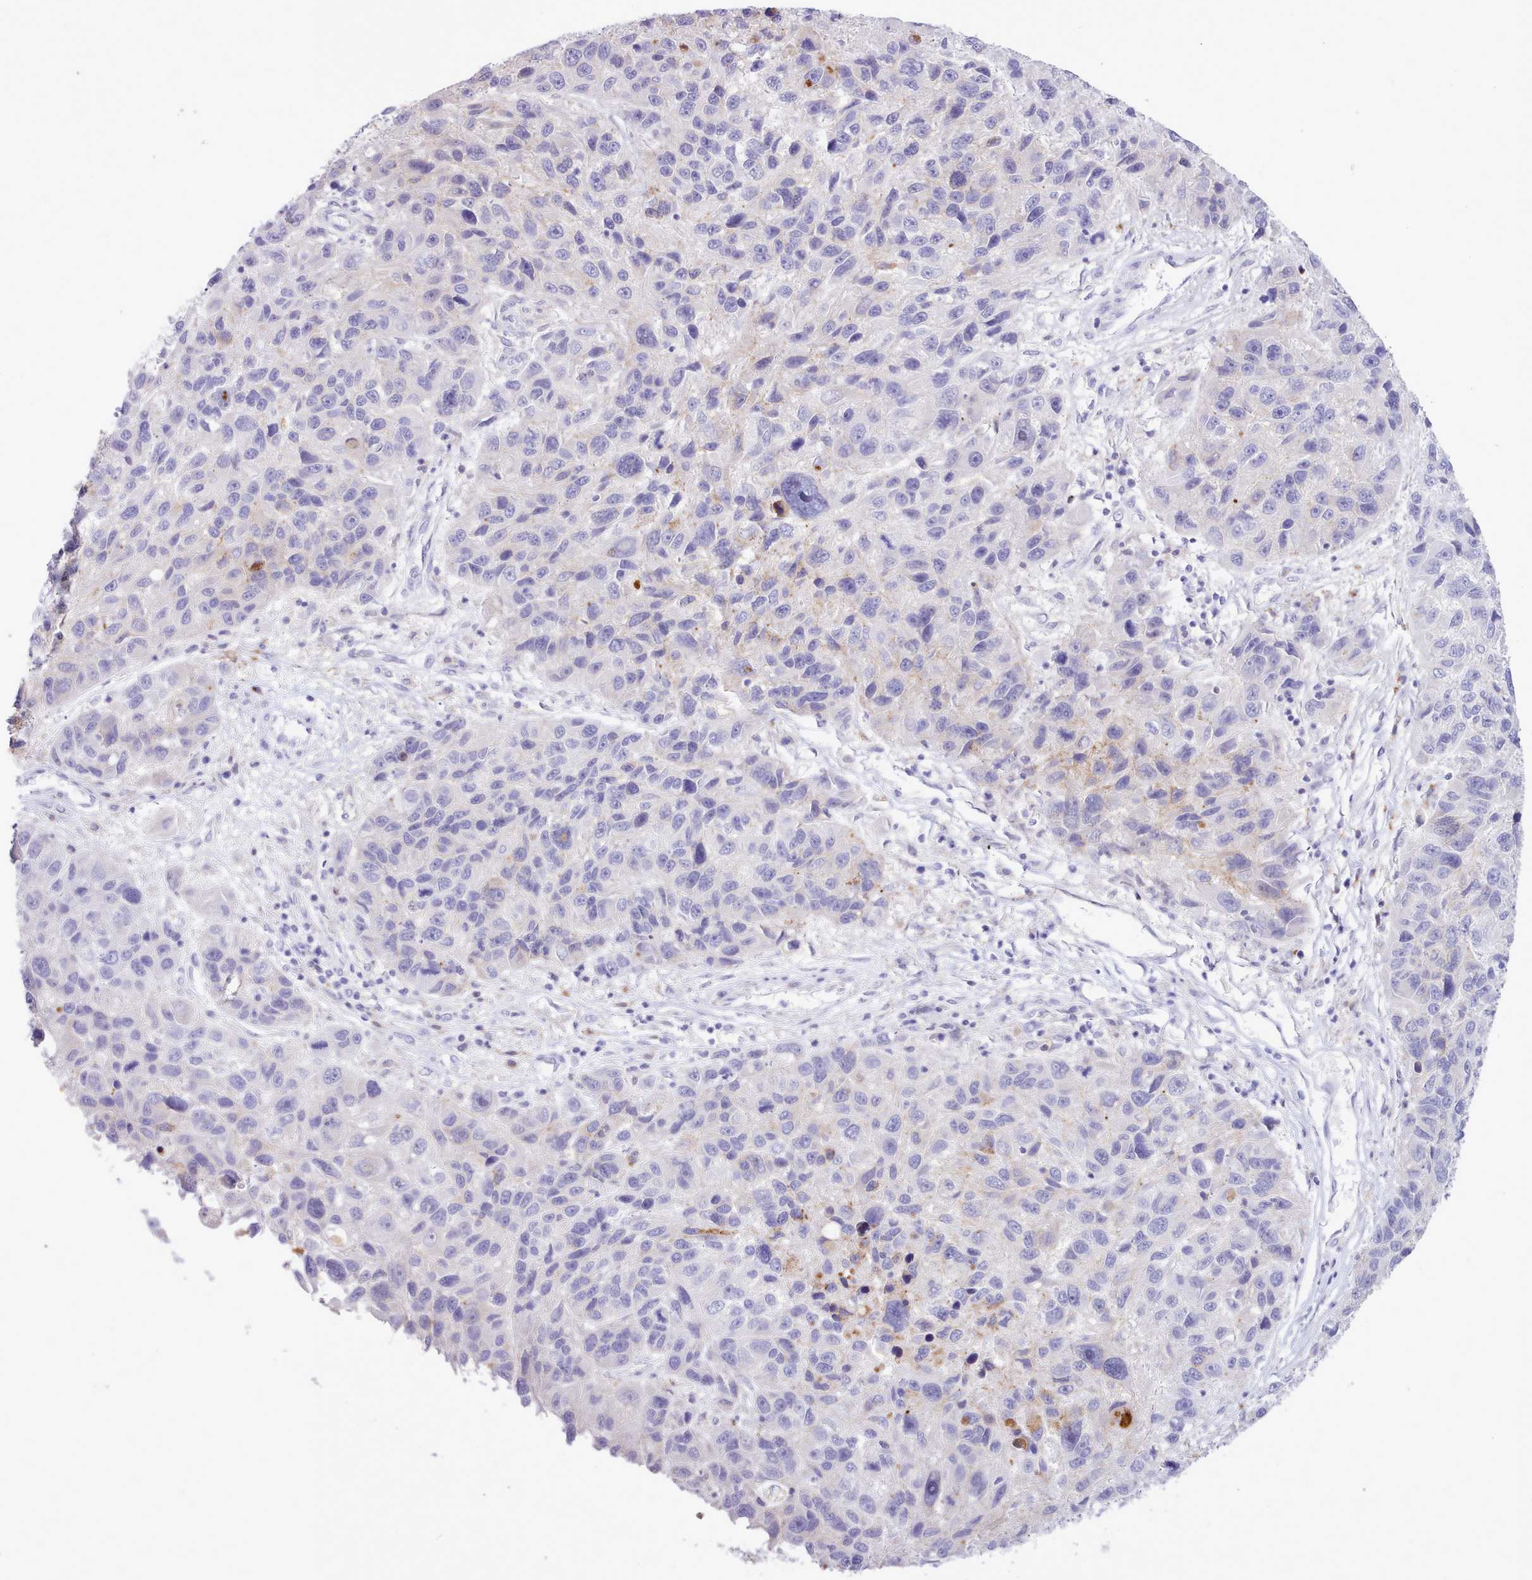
{"staining": {"intensity": "negative", "quantity": "none", "location": "none"}, "tissue": "melanoma", "cell_type": "Tumor cells", "image_type": "cancer", "snomed": [{"axis": "morphology", "description": "Malignant melanoma, NOS"}, {"axis": "topography", "description": "Skin"}], "caption": "Human melanoma stained for a protein using immunohistochemistry (IHC) reveals no positivity in tumor cells.", "gene": "SRD5A1", "patient": {"sex": "male", "age": 53}}